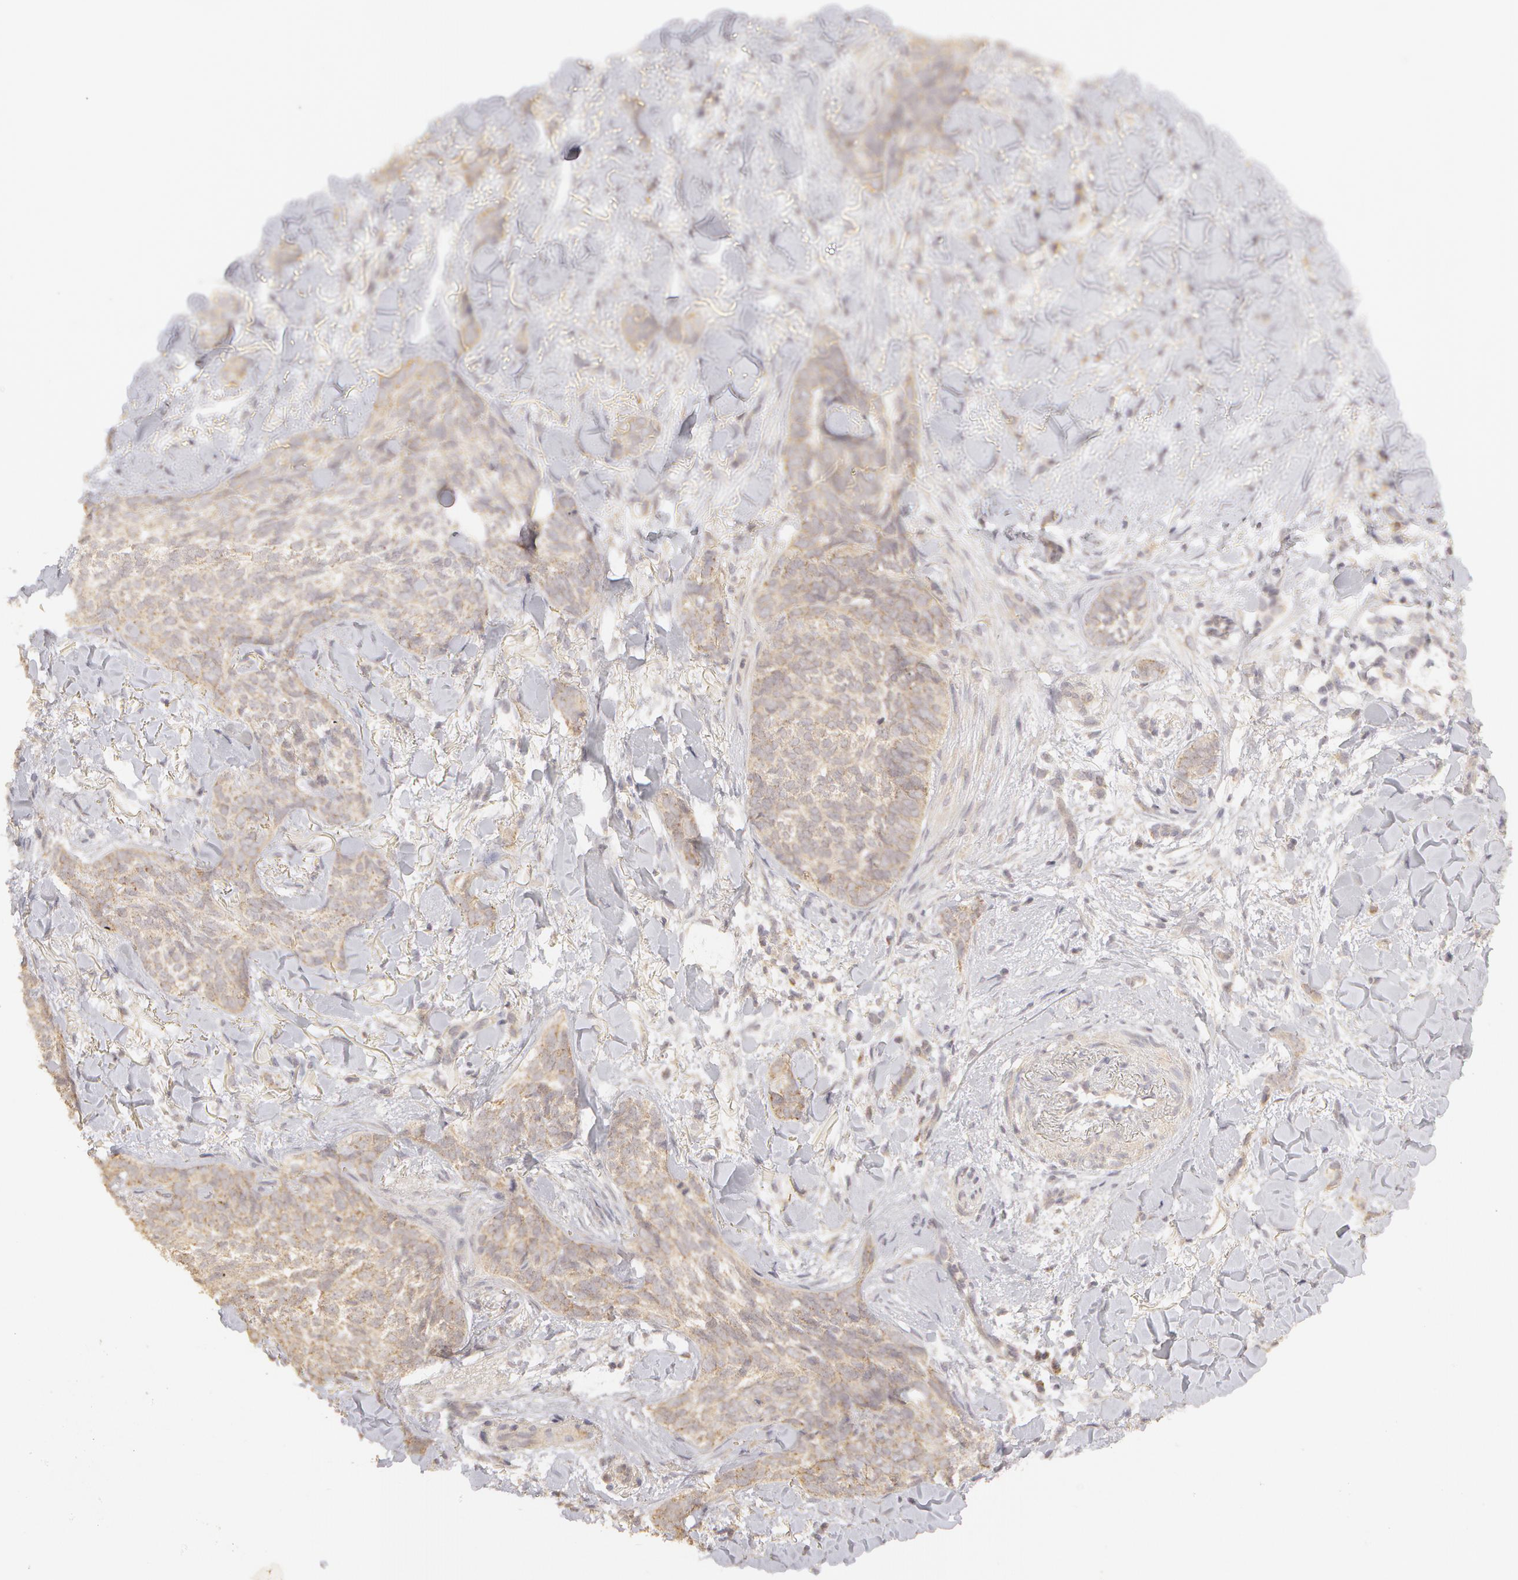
{"staining": {"intensity": "negative", "quantity": "none", "location": "none"}, "tissue": "skin cancer", "cell_type": "Tumor cells", "image_type": "cancer", "snomed": [{"axis": "morphology", "description": "Basal cell carcinoma"}, {"axis": "topography", "description": "Skin"}], "caption": "Immunohistochemistry histopathology image of skin cancer (basal cell carcinoma) stained for a protein (brown), which shows no staining in tumor cells. Nuclei are stained in blue.", "gene": "ADPRH", "patient": {"sex": "female", "age": 81}}